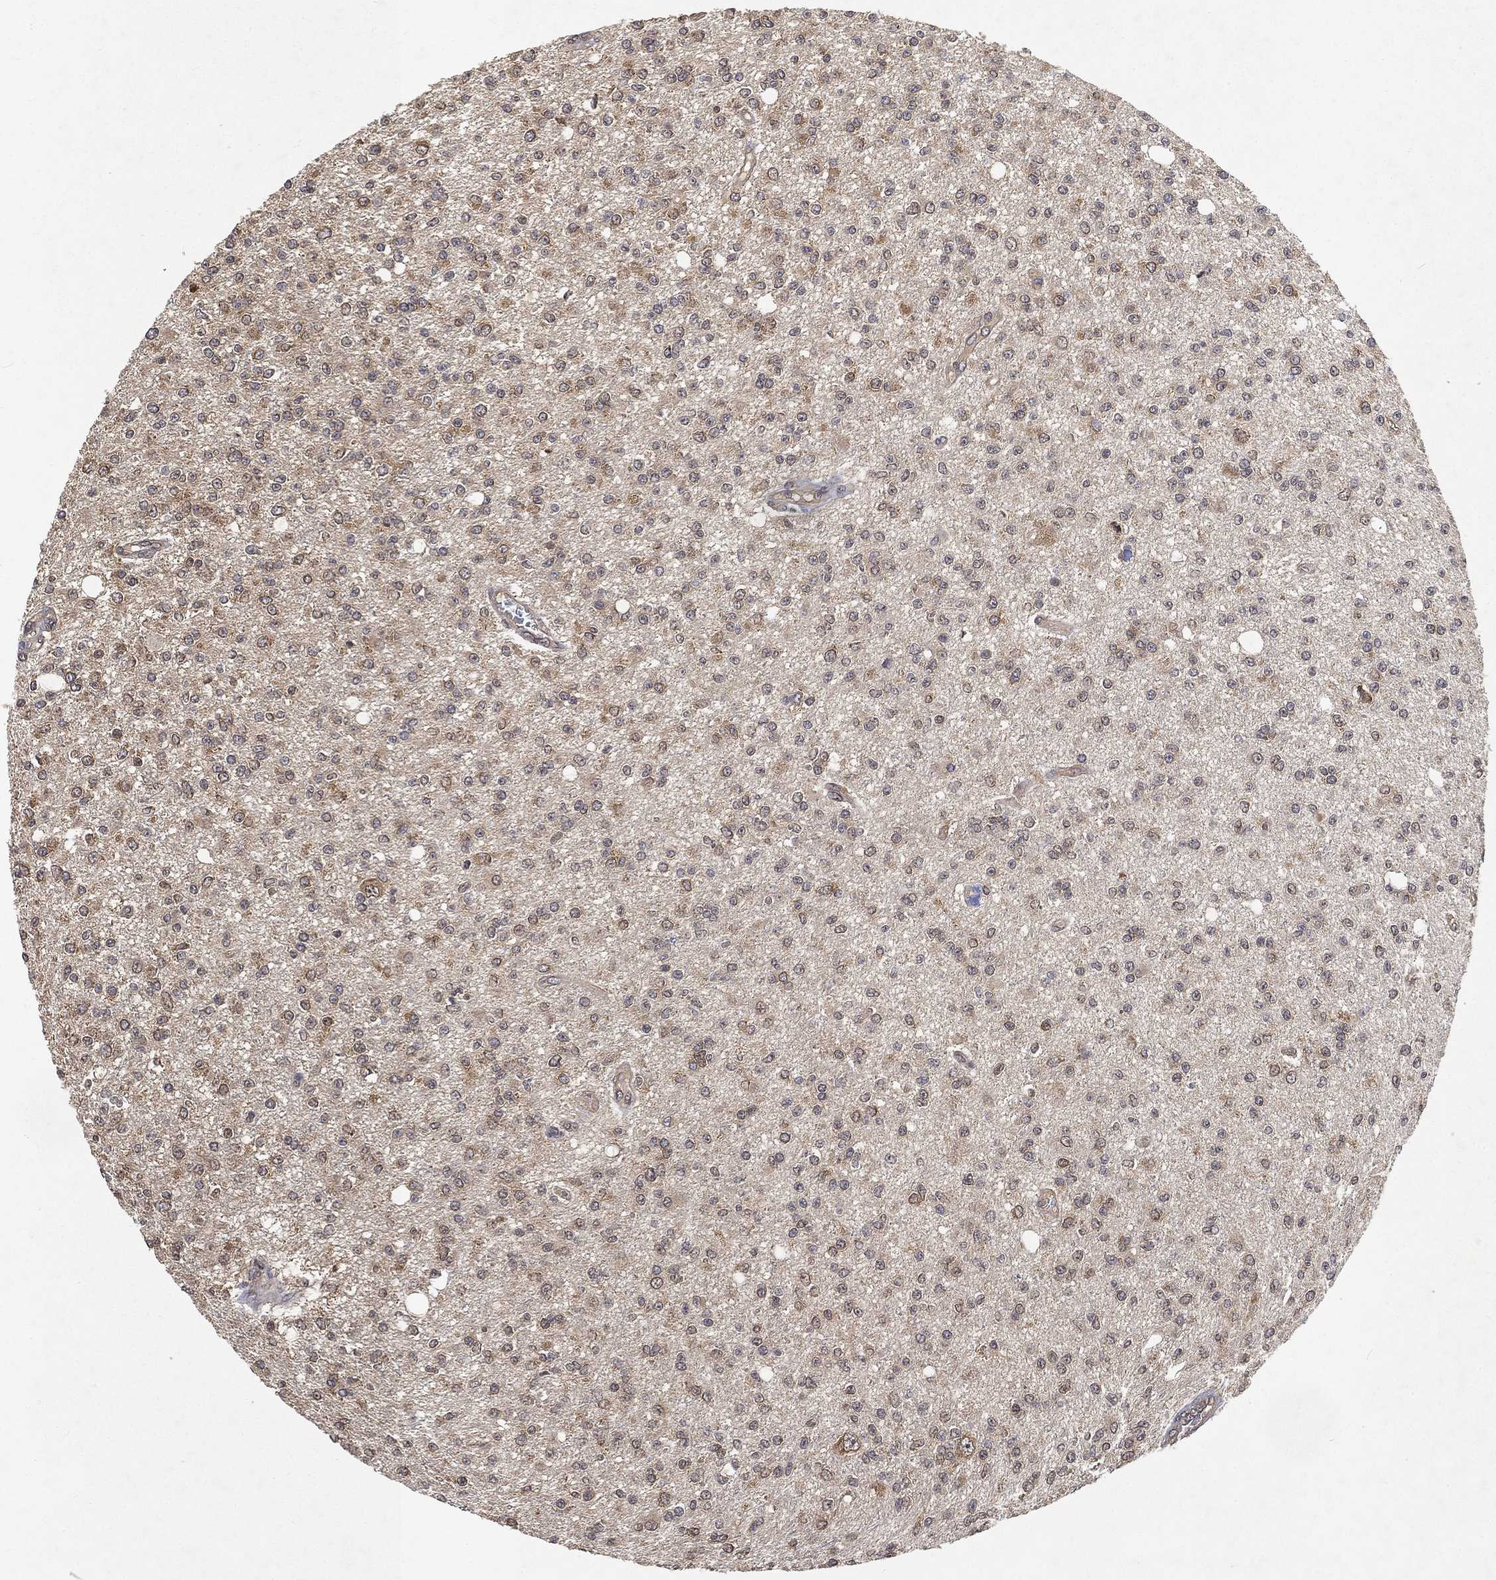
{"staining": {"intensity": "negative", "quantity": "none", "location": "none"}, "tissue": "glioma", "cell_type": "Tumor cells", "image_type": "cancer", "snomed": [{"axis": "morphology", "description": "Glioma, malignant, Low grade"}, {"axis": "topography", "description": "Brain"}], "caption": "IHC photomicrograph of human glioma stained for a protein (brown), which shows no staining in tumor cells.", "gene": "UBA5", "patient": {"sex": "male", "age": 67}}